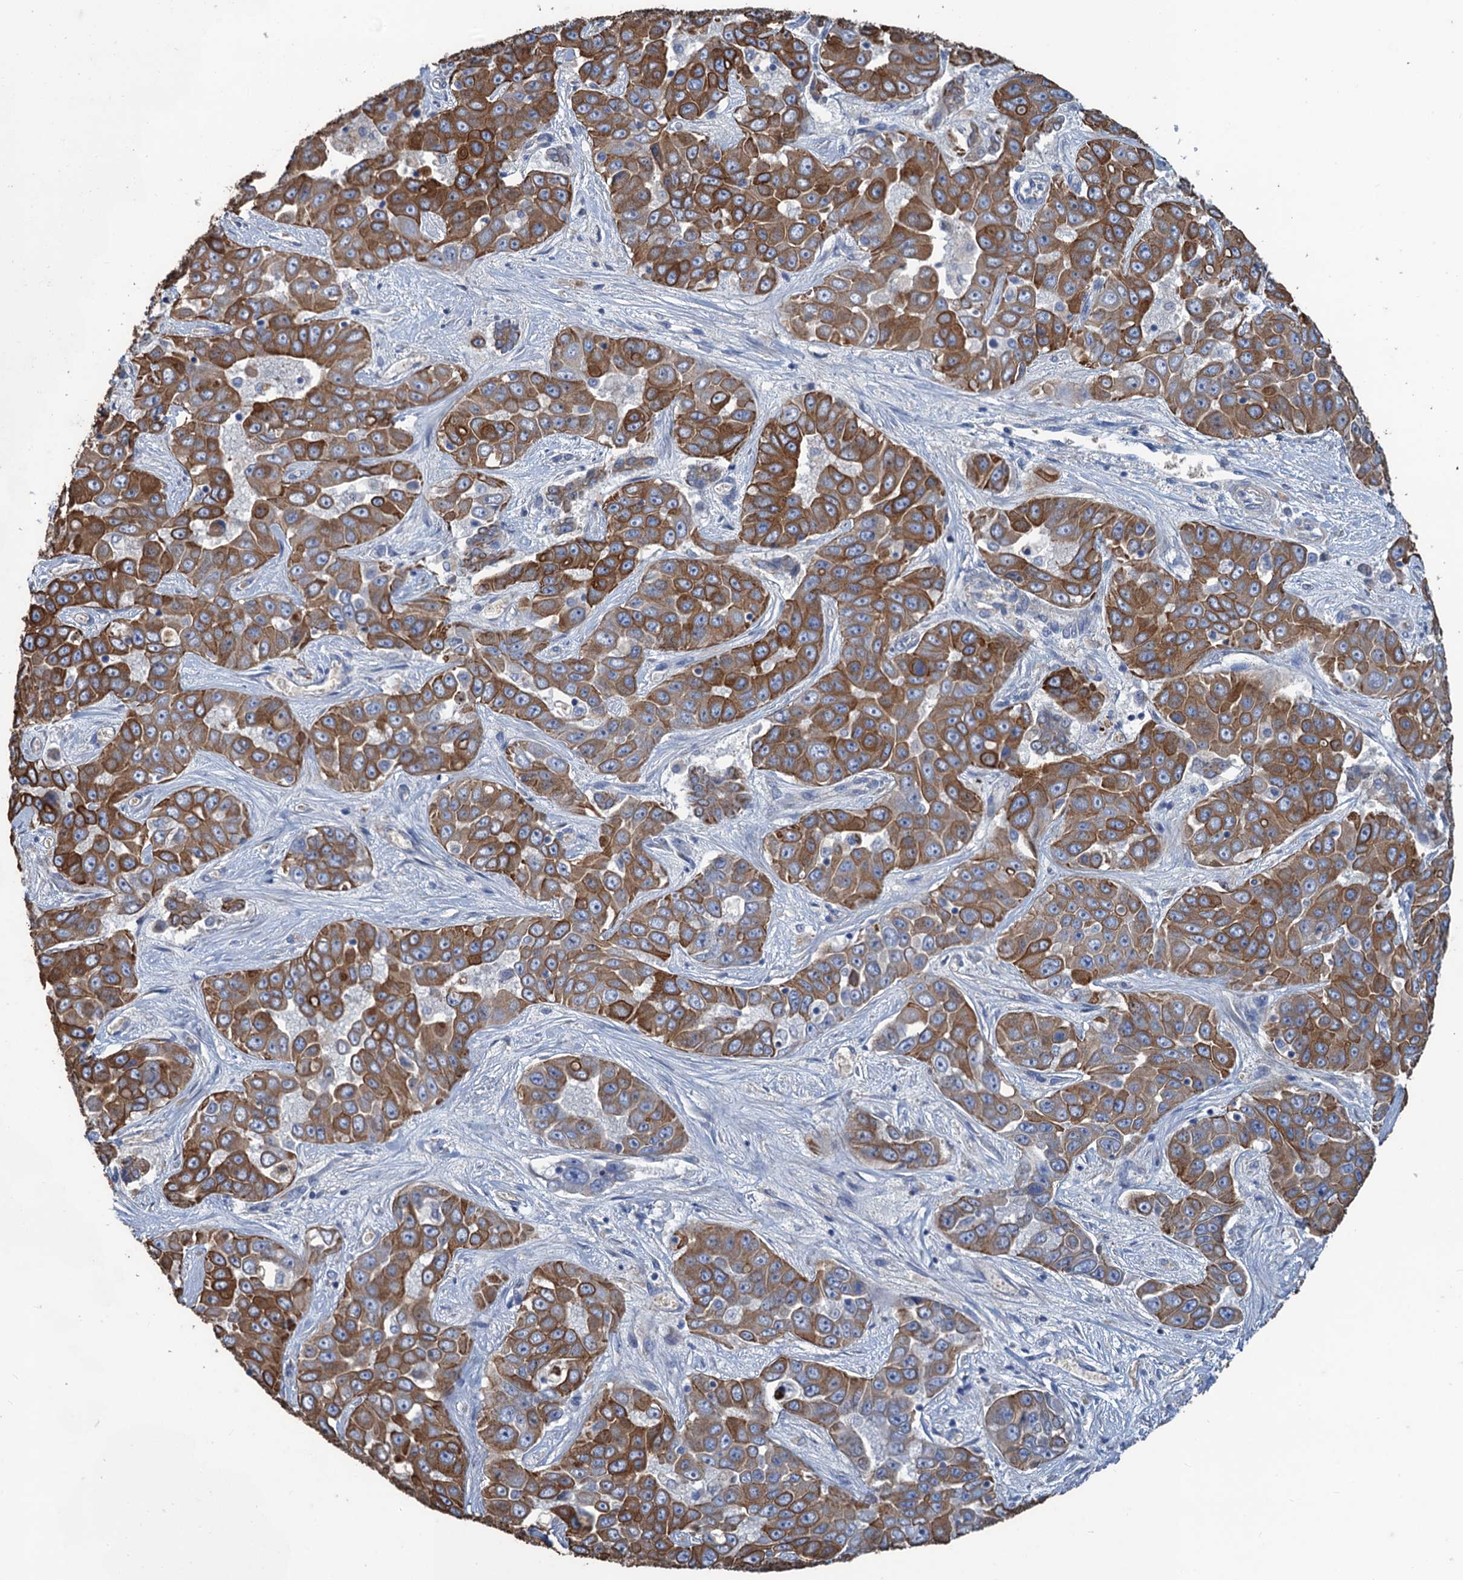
{"staining": {"intensity": "strong", "quantity": ">75%", "location": "cytoplasmic/membranous"}, "tissue": "liver cancer", "cell_type": "Tumor cells", "image_type": "cancer", "snomed": [{"axis": "morphology", "description": "Cholangiocarcinoma"}, {"axis": "topography", "description": "Liver"}], "caption": "High-magnification brightfield microscopy of liver cholangiocarcinoma stained with DAB (3,3'-diaminobenzidine) (brown) and counterstained with hematoxylin (blue). tumor cells exhibit strong cytoplasmic/membranous expression is seen in about>75% of cells.", "gene": "SMCO3", "patient": {"sex": "female", "age": 52}}